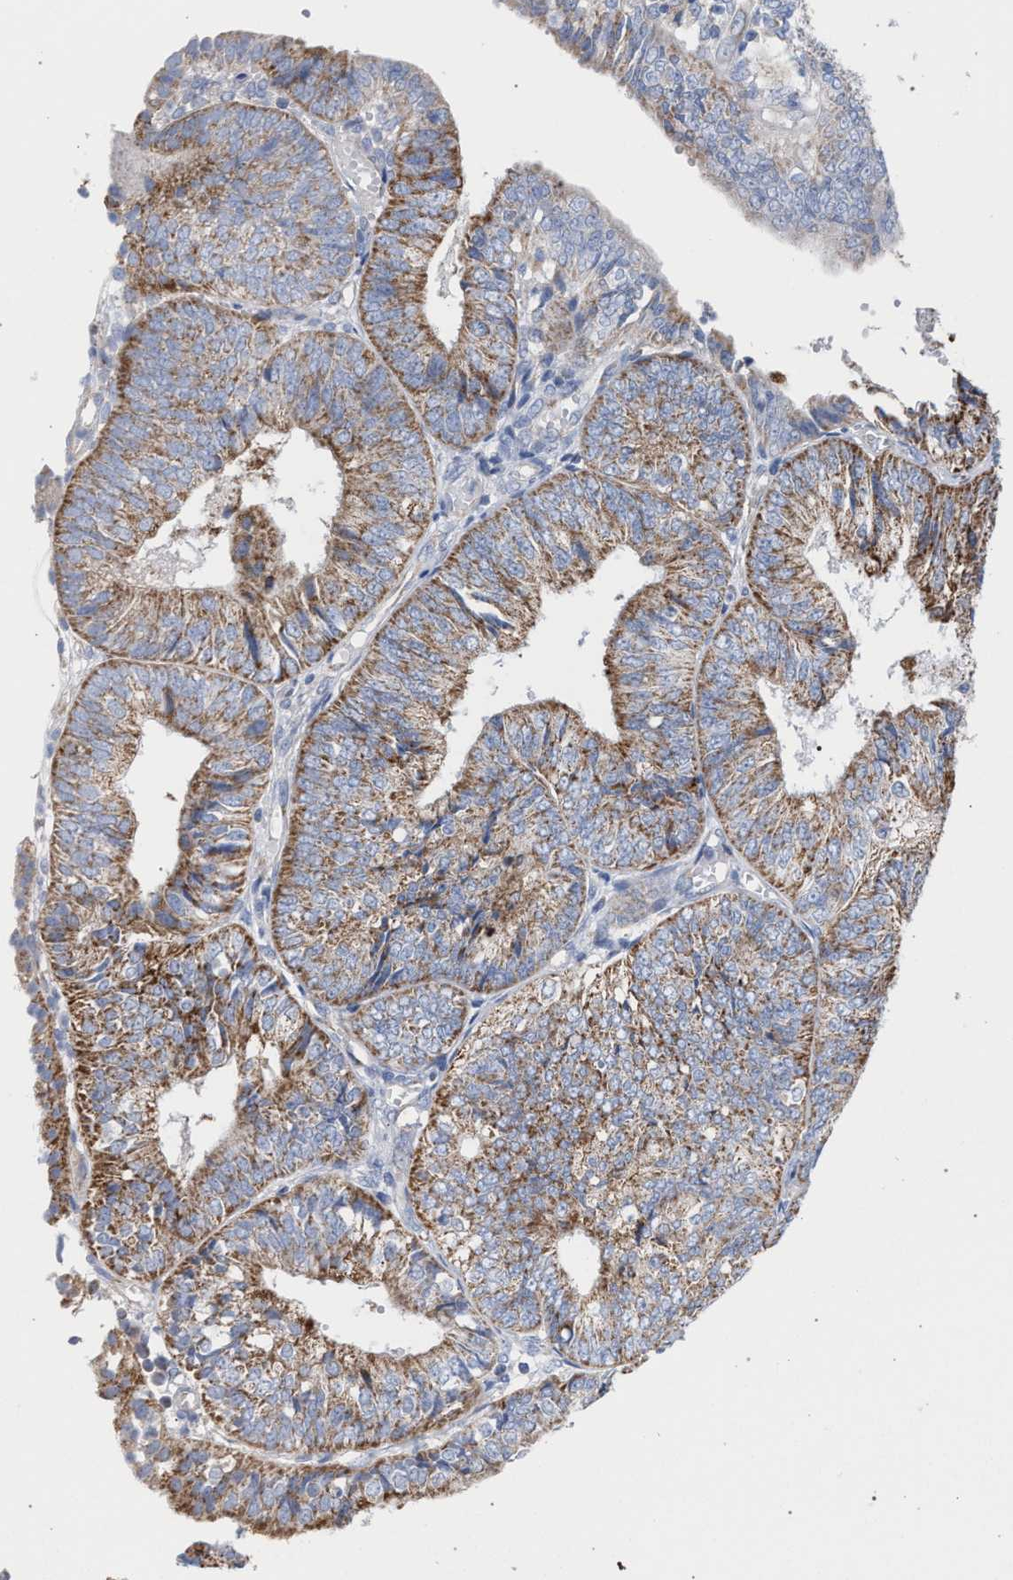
{"staining": {"intensity": "moderate", "quantity": ">75%", "location": "cytoplasmic/membranous"}, "tissue": "endometrial cancer", "cell_type": "Tumor cells", "image_type": "cancer", "snomed": [{"axis": "morphology", "description": "Adenocarcinoma, NOS"}, {"axis": "topography", "description": "Endometrium"}], "caption": "Endometrial cancer (adenocarcinoma) tissue demonstrates moderate cytoplasmic/membranous staining in approximately >75% of tumor cells, visualized by immunohistochemistry.", "gene": "ECI2", "patient": {"sex": "female", "age": 58}}